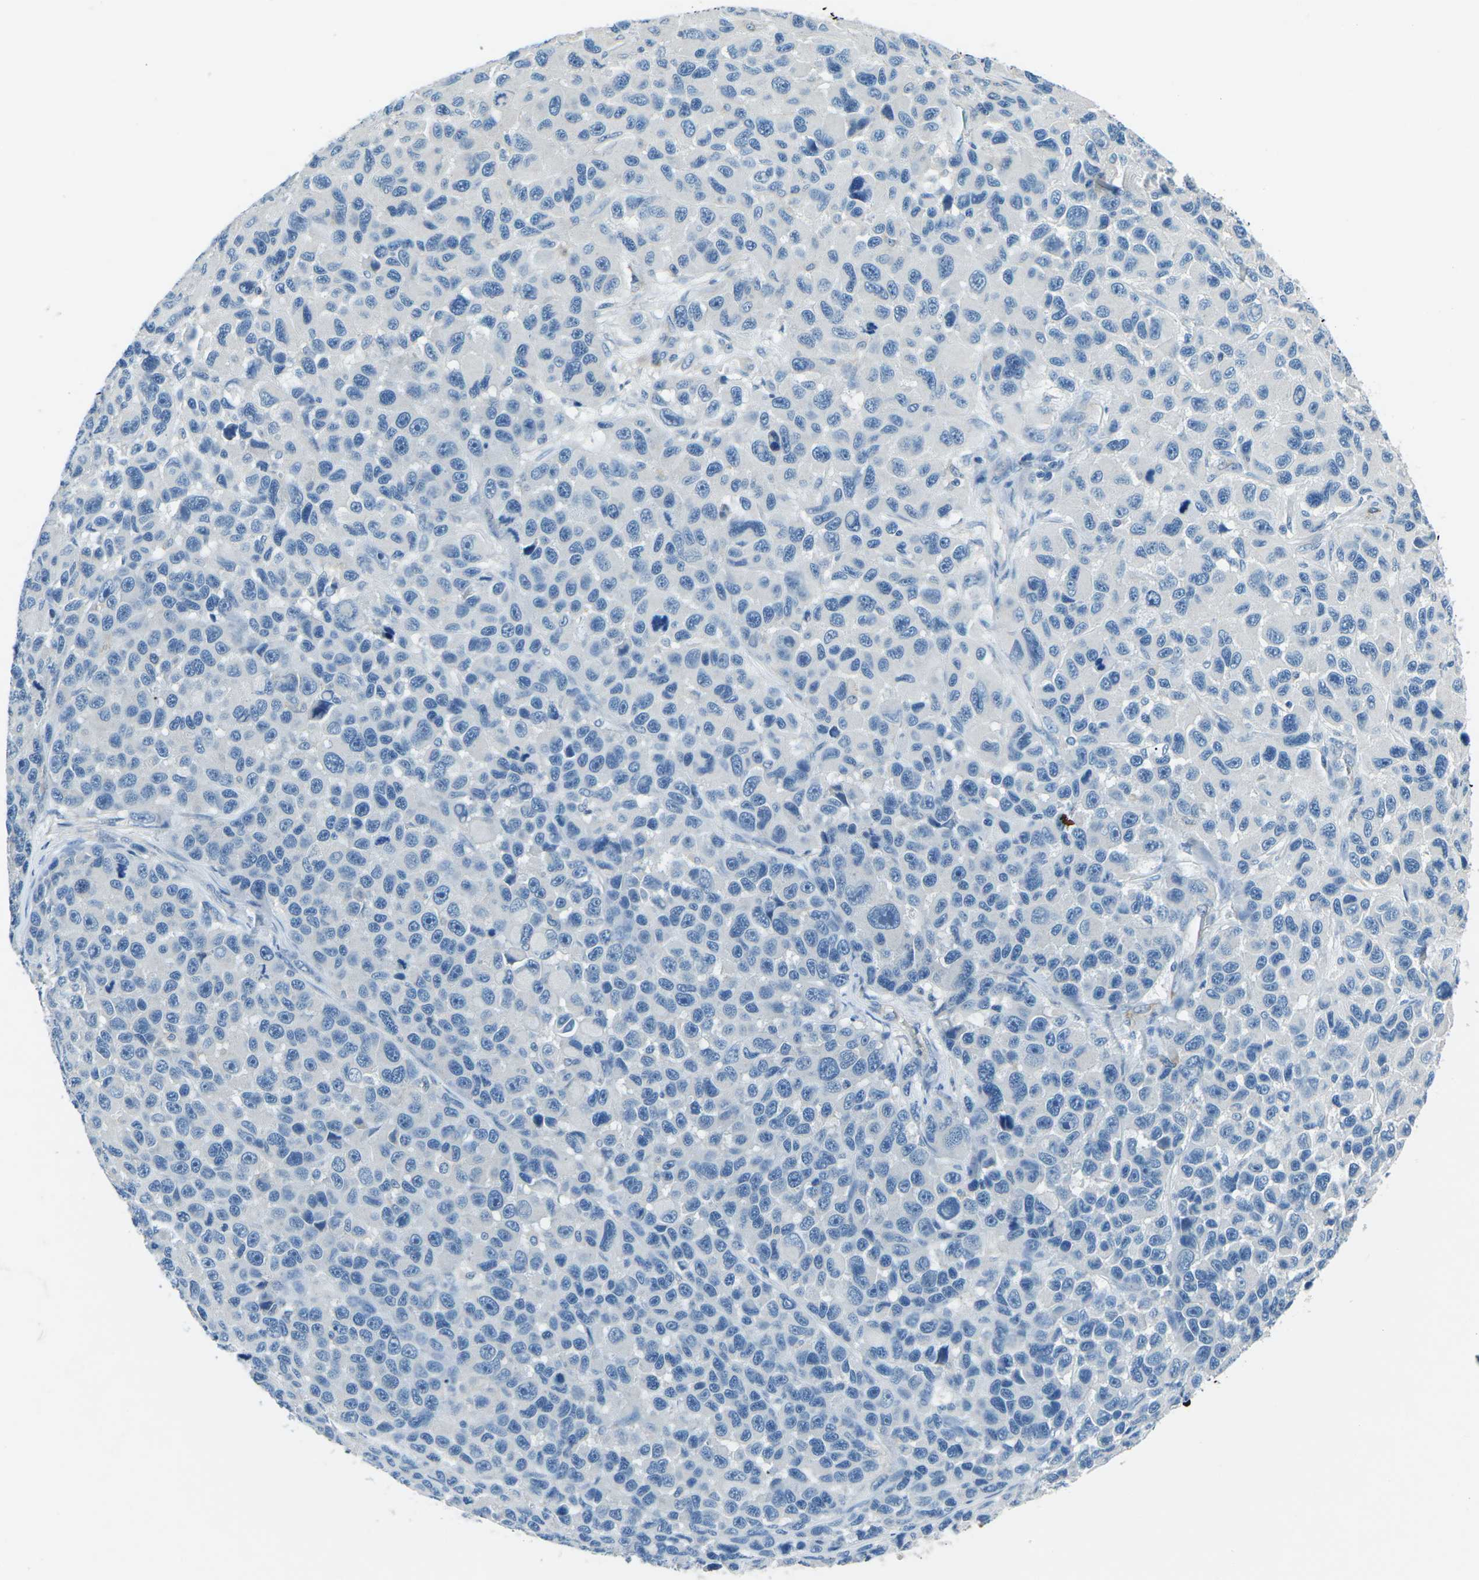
{"staining": {"intensity": "negative", "quantity": "none", "location": "none"}, "tissue": "melanoma", "cell_type": "Tumor cells", "image_type": "cancer", "snomed": [{"axis": "morphology", "description": "Malignant melanoma, NOS"}, {"axis": "topography", "description": "Skin"}], "caption": "Immunohistochemical staining of melanoma shows no significant positivity in tumor cells.", "gene": "CD1D", "patient": {"sex": "male", "age": 53}}